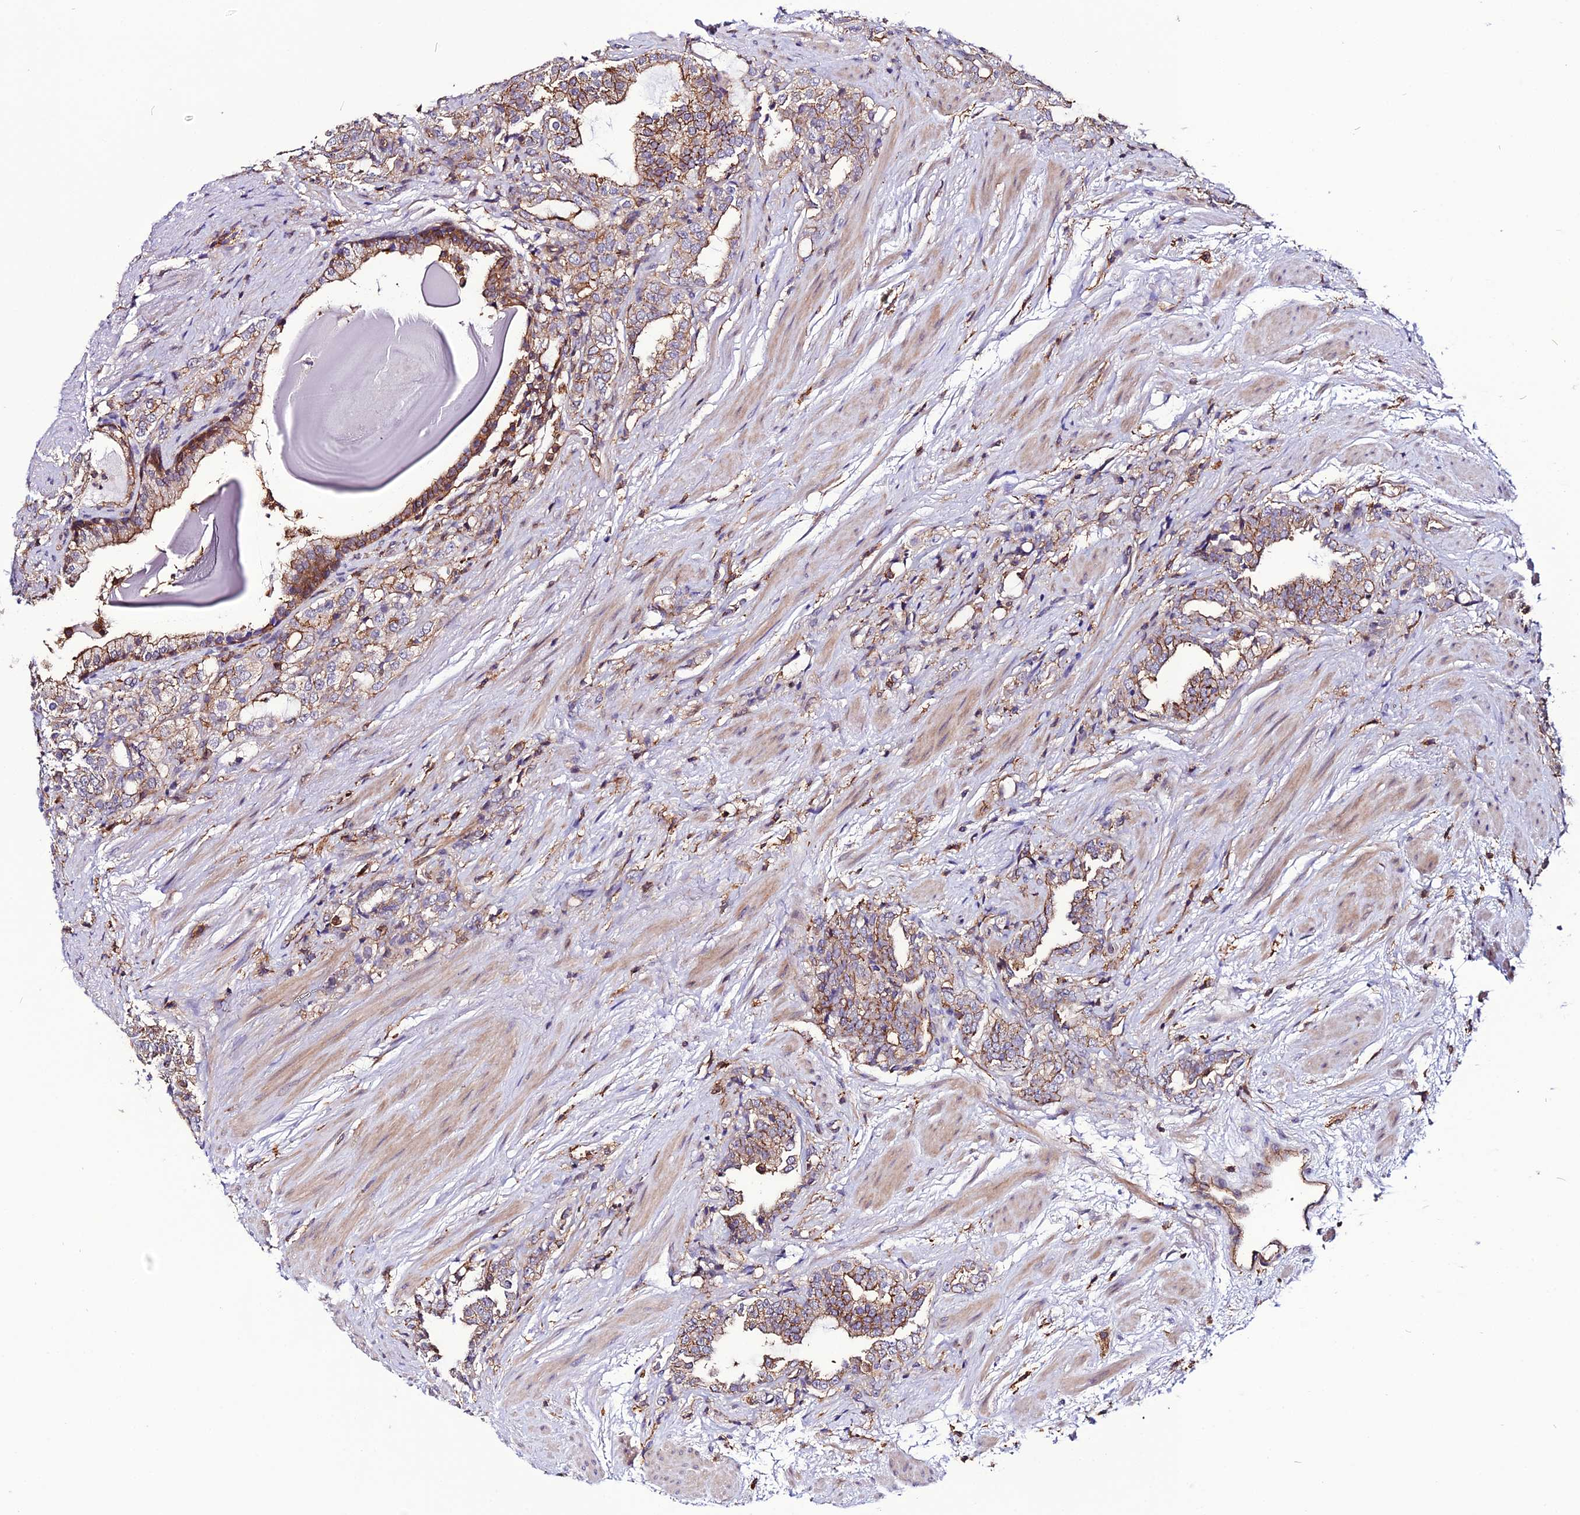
{"staining": {"intensity": "moderate", "quantity": "<25%", "location": "cytoplasmic/membranous"}, "tissue": "prostate cancer", "cell_type": "Tumor cells", "image_type": "cancer", "snomed": [{"axis": "morphology", "description": "Adenocarcinoma, High grade"}, {"axis": "topography", "description": "Prostate"}], "caption": "High-grade adenocarcinoma (prostate) stained with a brown dye demonstrates moderate cytoplasmic/membranous positive positivity in approximately <25% of tumor cells.", "gene": "USP17L15", "patient": {"sex": "male", "age": 64}}